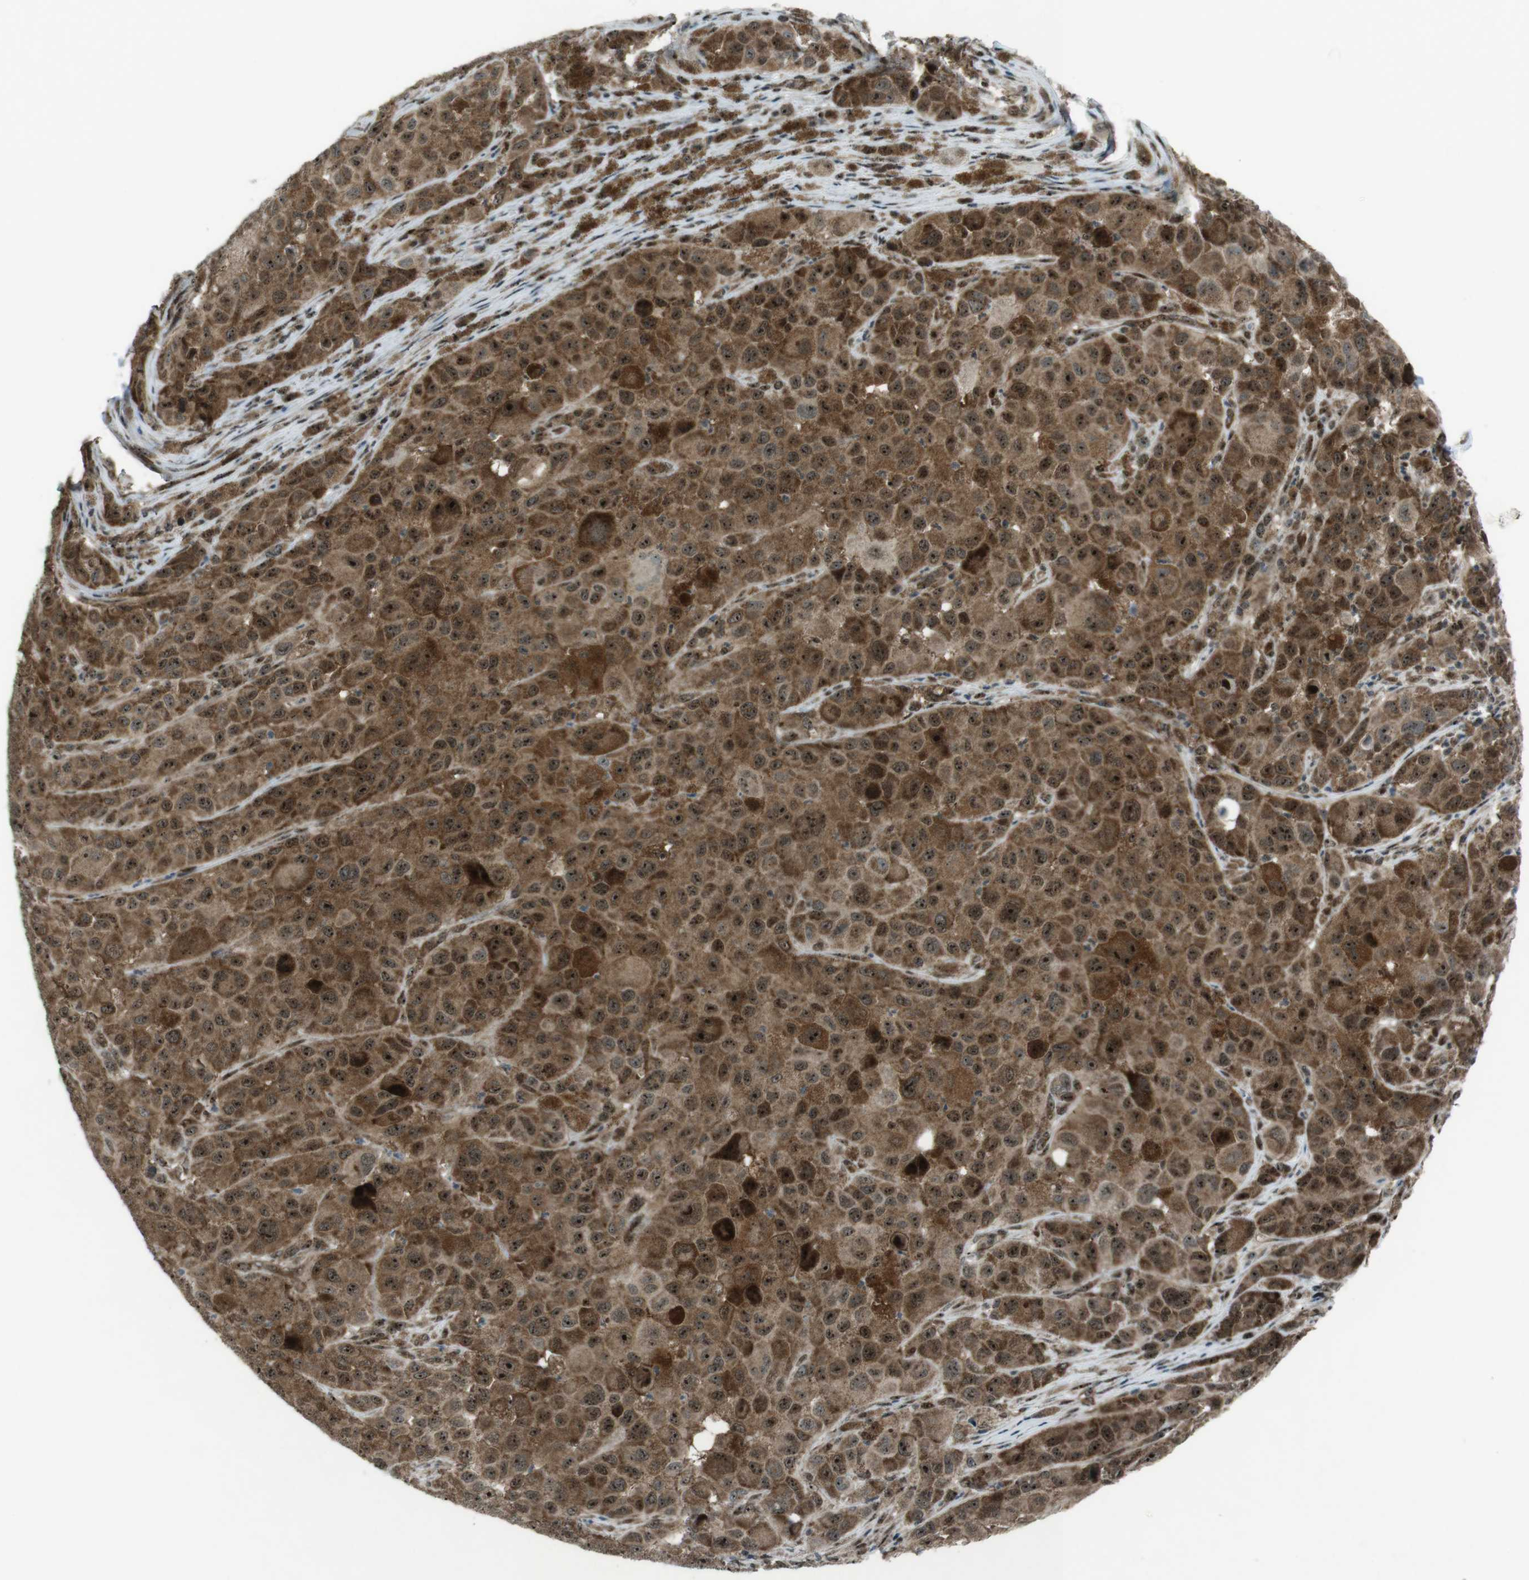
{"staining": {"intensity": "moderate", "quantity": ">75%", "location": "cytoplasmic/membranous,nuclear"}, "tissue": "melanoma", "cell_type": "Tumor cells", "image_type": "cancer", "snomed": [{"axis": "morphology", "description": "Malignant melanoma, NOS"}, {"axis": "topography", "description": "Skin"}], "caption": "IHC photomicrograph of malignant melanoma stained for a protein (brown), which demonstrates medium levels of moderate cytoplasmic/membranous and nuclear positivity in about >75% of tumor cells.", "gene": "CSNK1D", "patient": {"sex": "male", "age": 96}}